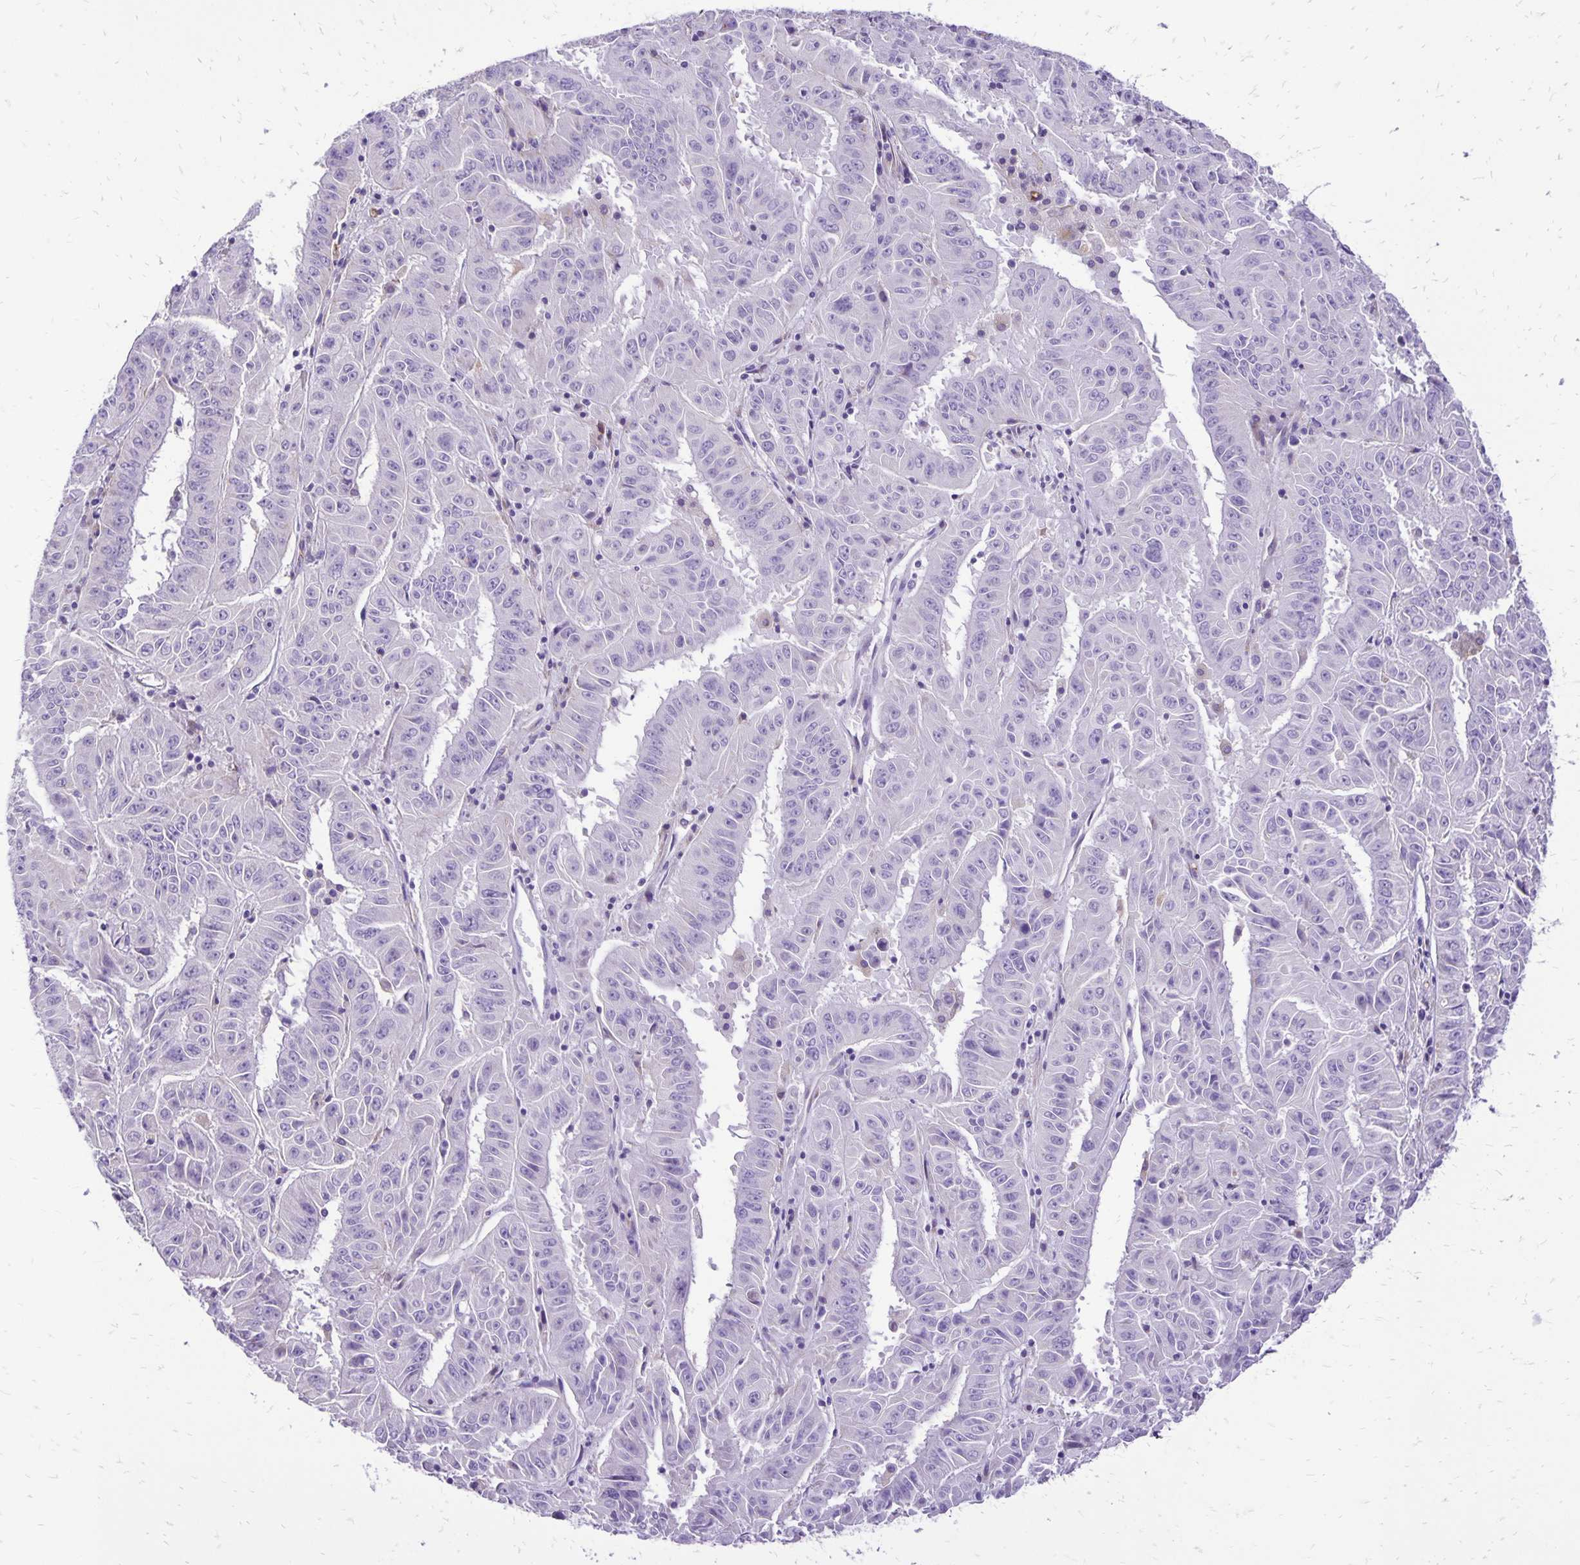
{"staining": {"intensity": "negative", "quantity": "none", "location": "none"}, "tissue": "pancreatic cancer", "cell_type": "Tumor cells", "image_type": "cancer", "snomed": [{"axis": "morphology", "description": "Adenocarcinoma, NOS"}, {"axis": "topography", "description": "Pancreas"}], "caption": "Protein analysis of adenocarcinoma (pancreatic) displays no significant expression in tumor cells.", "gene": "EIF5A", "patient": {"sex": "male", "age": 63}}